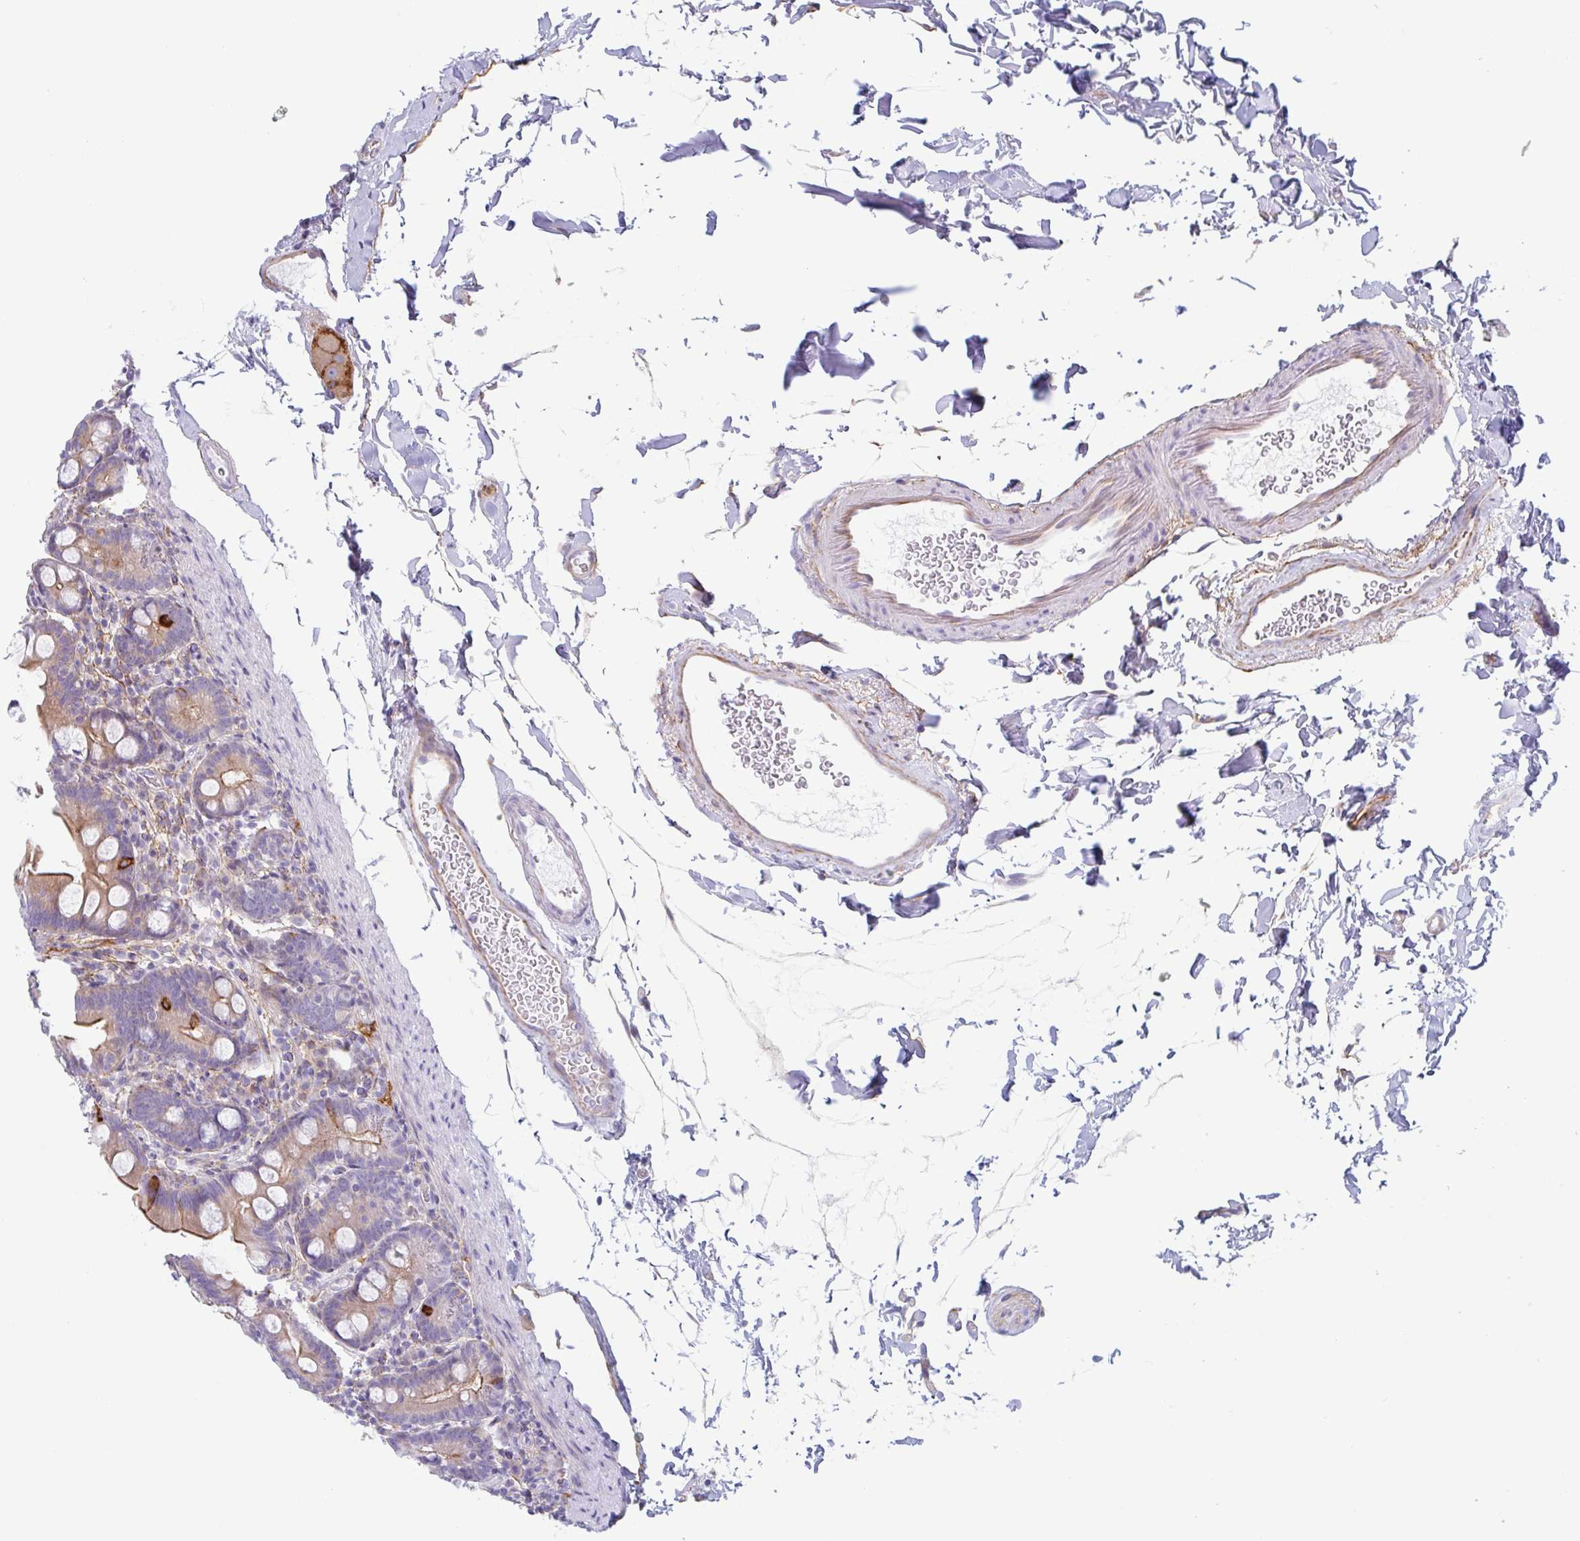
{"staining": {"intensity": "moderate", "quantity": "25%-75%", "location": "cytoplasmic/membranous"}, "tissue": "small intestine", "cell_type": "Glandular cells", "image_type": "normal", "snomed": [{"axis": "morphology", "description": "Normal tissue, NOS"}, {"axis": "topography", "description": "Small intestine"}], "caption": "Immunohistochemistry of unremarkable human small intestine reveals medium levels of moderate cytoplasmic/membranous staining in about 25%-75% of glandular cells. The staining was performed using DAB, with brown indicating positive protein expression. Nuclei are stained blue with hematoxylin.", "gene": "MYH10", "patient": {"sex": "female", "age": 68}}